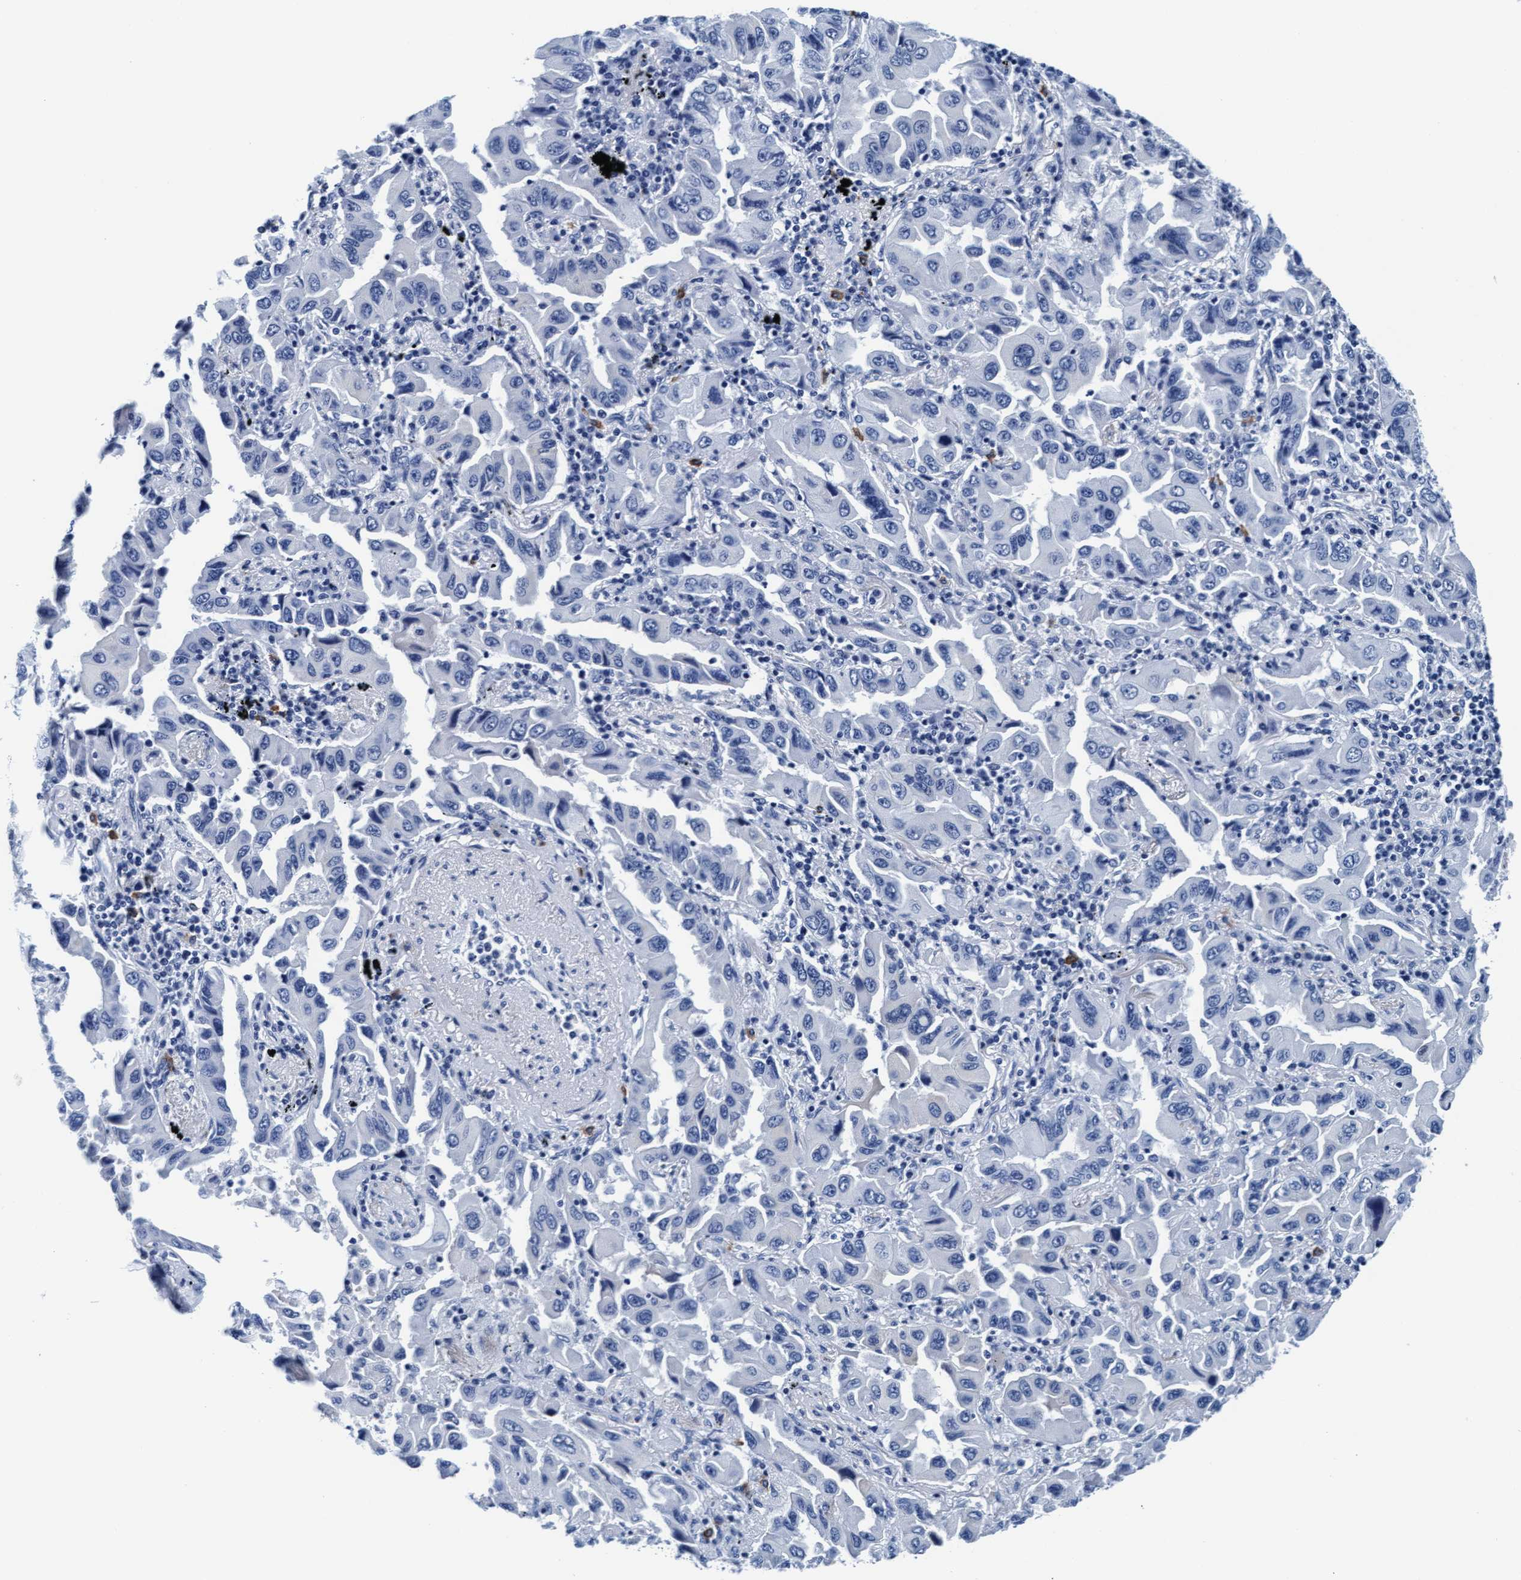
{"staining": {"intensity": "negative", "quantity": "none", "location": "none"}, "tissue": "lung cancer", "cell_type": "Tumor cells", "image_type": "cancer", "snomed": [{"axis": "morphology", "description": "Adenocarcinoma, NOS"}, {"axis": "topography", "description": "Lung"}], "caption": "Immunohistochemistry micrograph of lung cancer (adenocarcinoma) stained for a protein (brown), which shows no positivity in tumor cells.", "gene": "ARSG", "patient": {"sex": "female", "age": 65}}